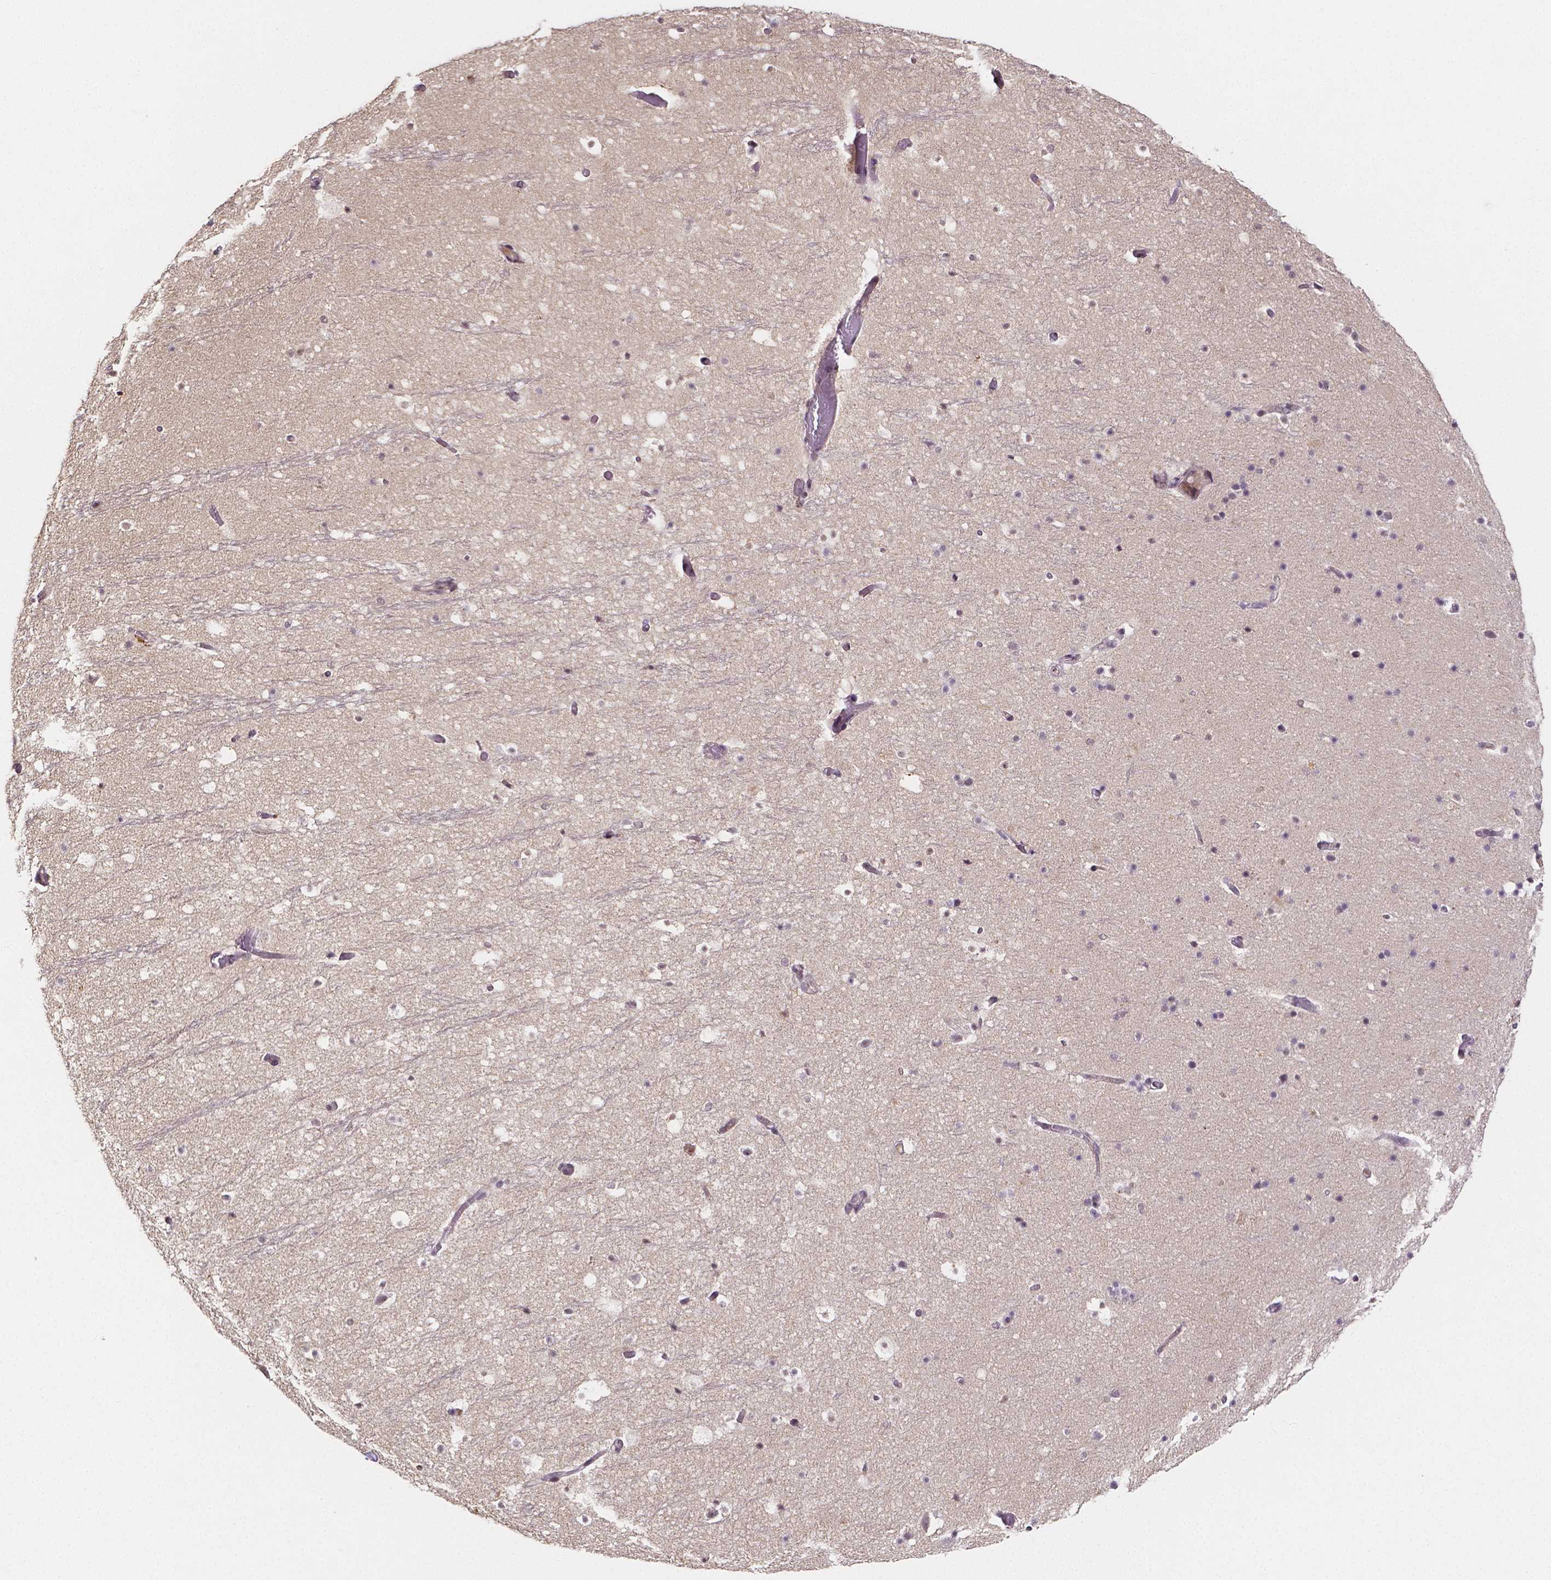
{"staining": {"intensity": "negative", "quantity": "none", "location": "none"}, "tissue": "hippocampus", "cell_type": "Glial cells", "image_type": "normal", "snomed": [{"axis": "morphology", "description": "Normal tissue, NOS"}, {"axis": "topography", "description": "Hippocampus"}], "caption": "The histopathology image demonstrates no staining of glial cells in normal hippocampus. The staining is performed using DAB brown chromogen with nuclei counter-stained in using hematoxylin.", "gene": "NRGN", "patient": {"sex": "male", "age": 26}}